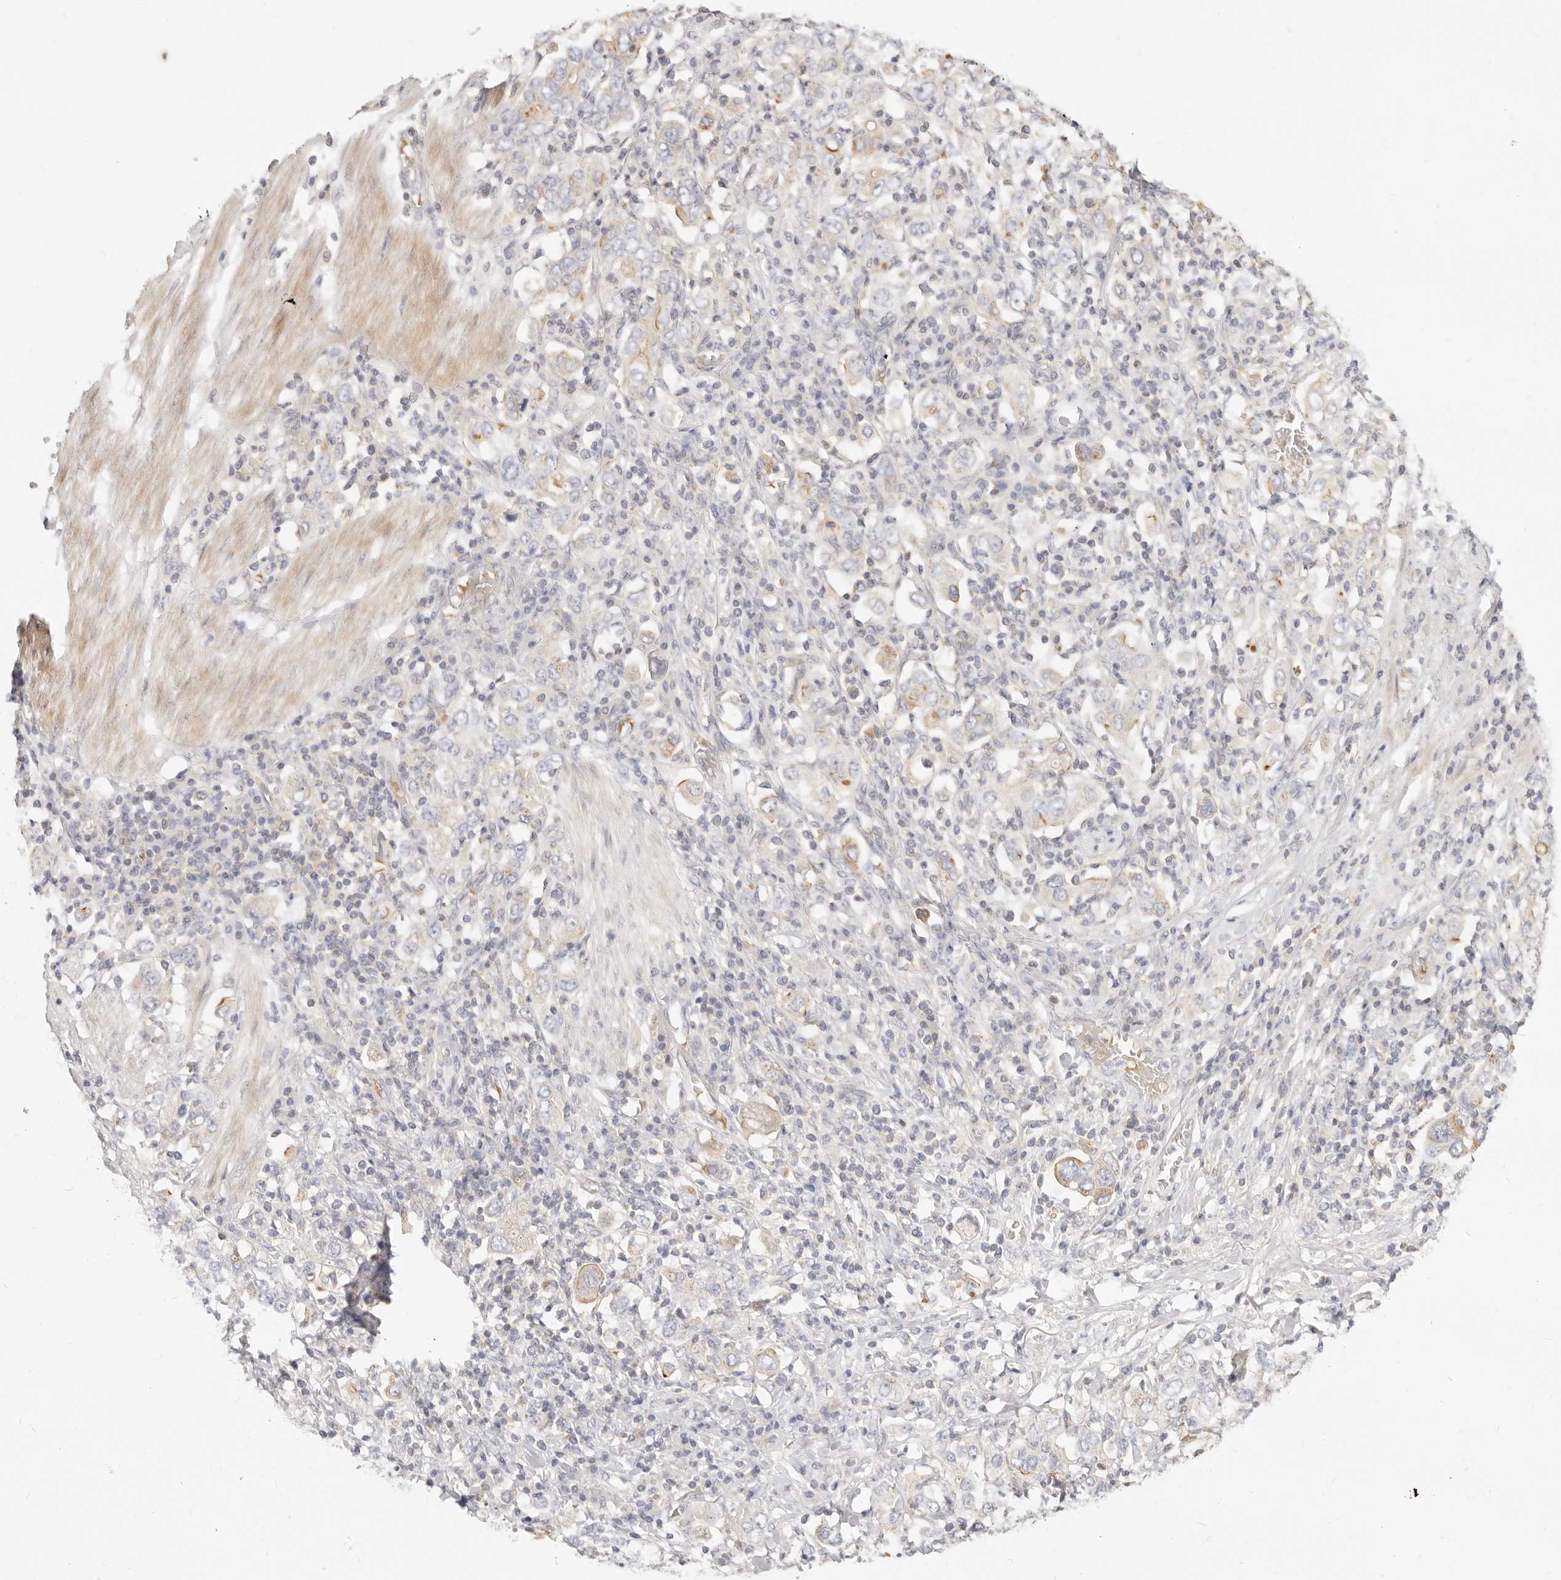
{"staining": {"intensity": "weak", "quantity": "<25%", "location": "cytoplasmic/membranous"}, "tissue": "stomach cancer", "cell_type": "Tumor cells", "image_type": "cancer", "snomed": [{"axis": "morphology", "description": "Adenocarcinoma, NOS"}, {"axis": "topography", "description": "Stomach, upper"}], "caption": "Immunohistochemical staining of human stomach cancer (adenocarcinoma) displays no significant staining in tumor cells.", "gene": "LTB4R2", "patient": {"sex": "male", "age": 62}}